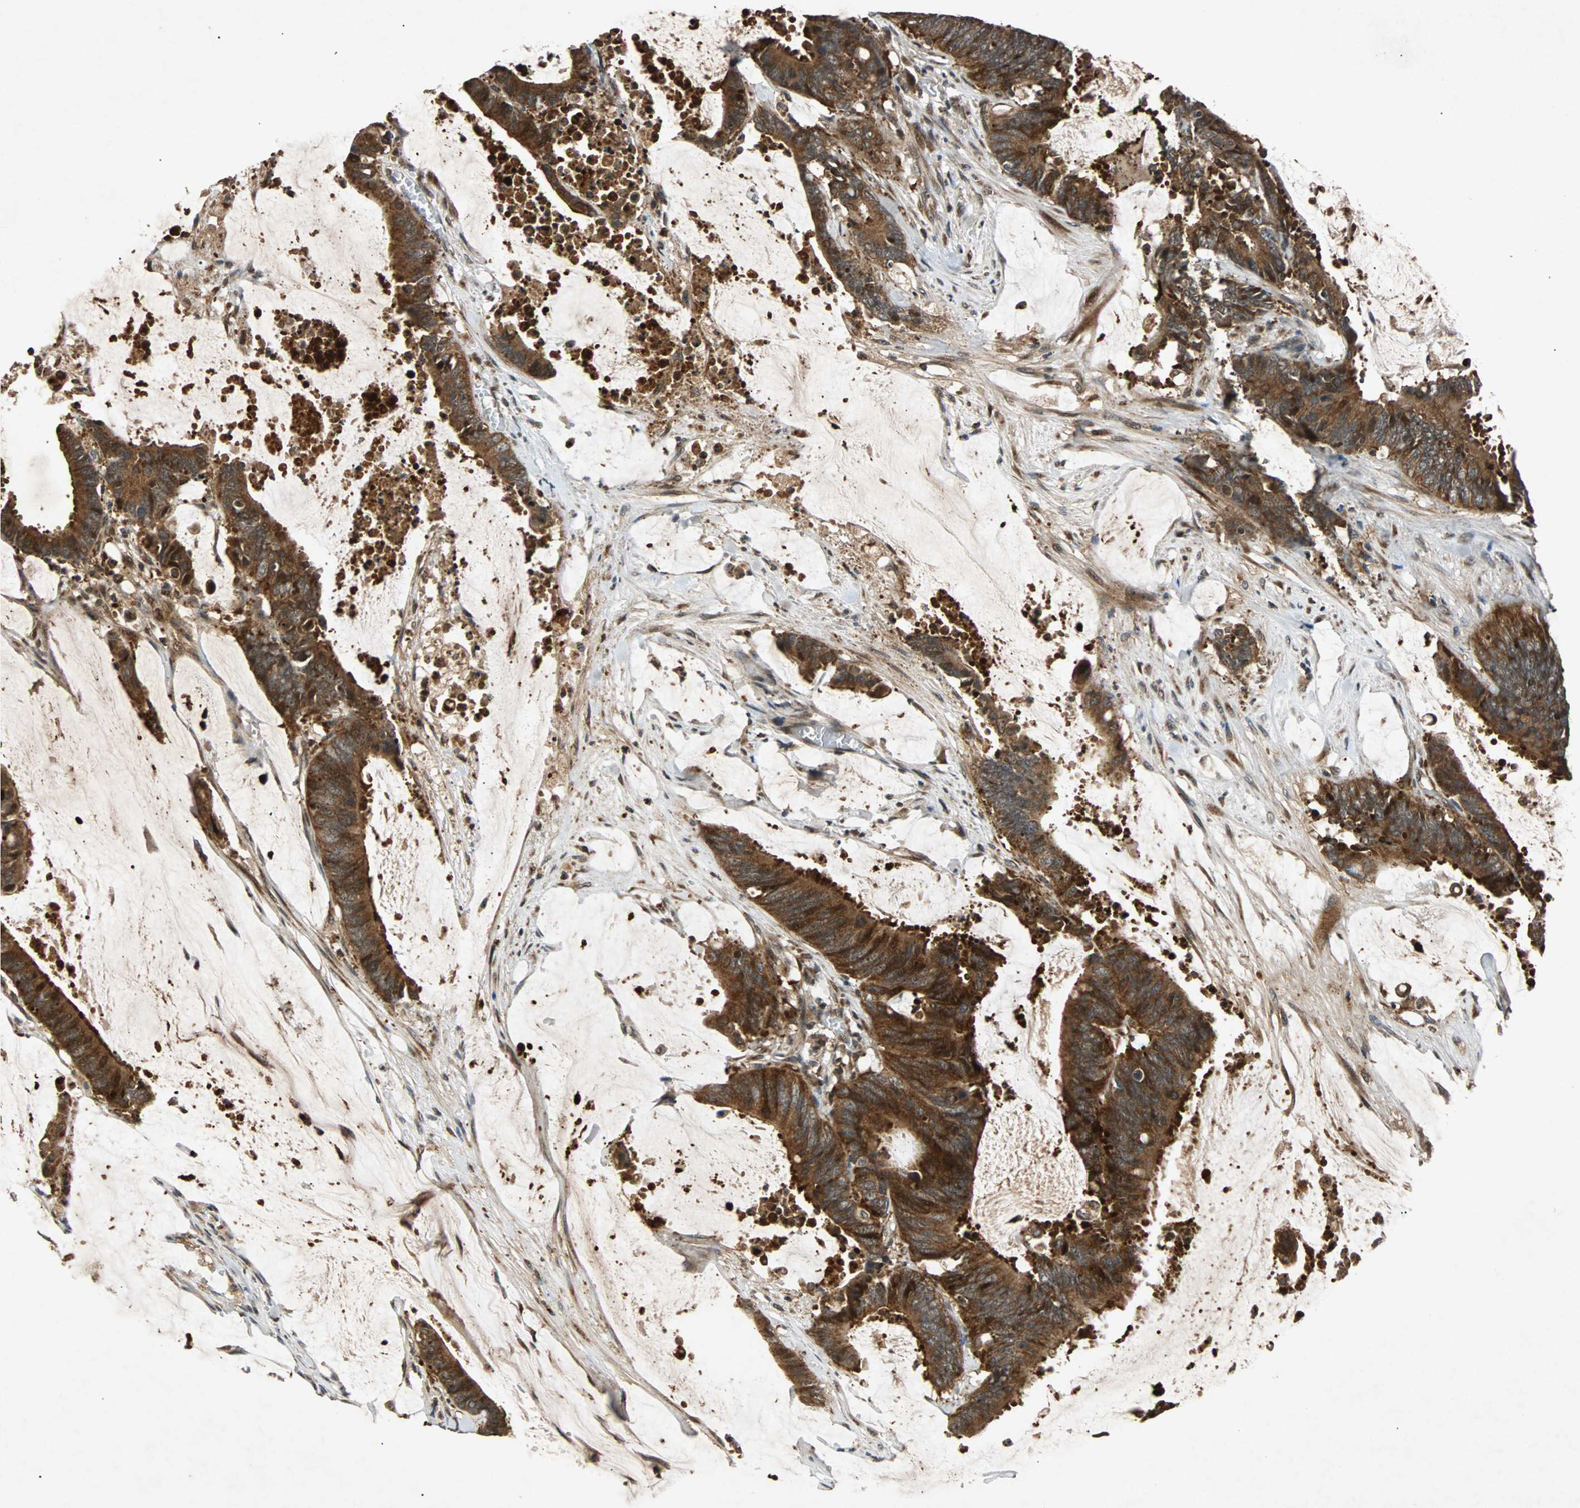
{"staining": {"intensity": "strong", "quantity": ">75%", "location": "cytoplasmic/membranous"}, "tissue": "colorectal cancer", "cell_type": "Tumor cells", "image_type": "cancer", "snomed": [{"axis": "morphology", "description": "Adenocarcinoma, NOS"}, {"axis": "topography", "description": "Rectum"}], "caption": "Immunohistochemistry (DAB) staining of colorectal cancer (adenocarcinoma) displays strong cytoplasmic/membranous protein expression in approximately >75% of tumor cells.", "gene": "USP31", "patient": {"sex": "female", "age": 66}}